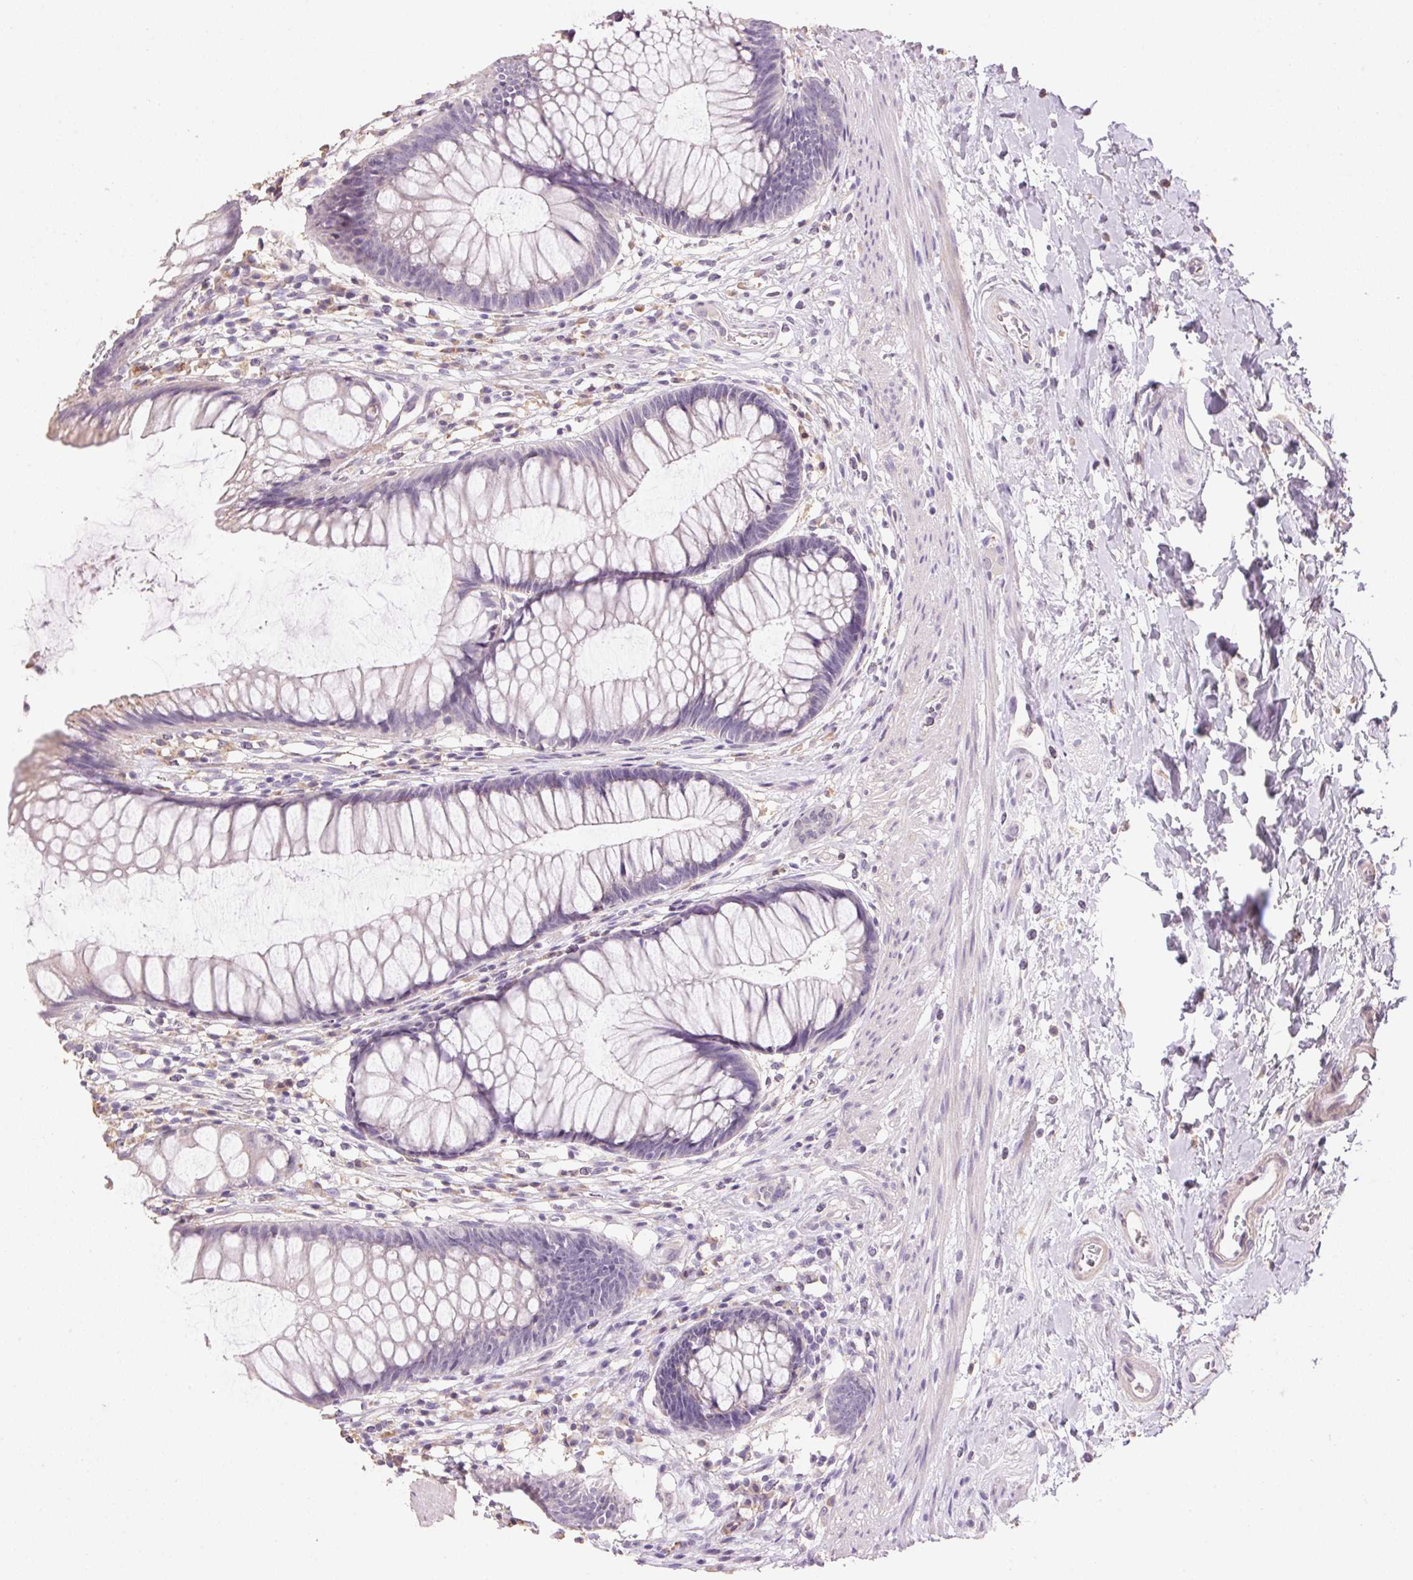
{"staining": {"intensity": "negative", "quantity": "none", "location": "none"}, "tissue": "rectum", "cell_type": "Glandular cells", "image_type": "normal", "snomed": [{"axis": "morphology", "description": "Normal tissue, NOS"}, {"axis": "topography", "description": "Smooth muscle"}, {"axis": "topography", "description": "Rectum"}], "caption": "The photomicrograph demonstrates no staining of glandular cells in normal rectum. The staining is performed using DAB brown chromogen with nuclei counter-stained in using hematoxylin.", "gene": "LYZL6", "patient": {"sex": "male", "age": 53}}